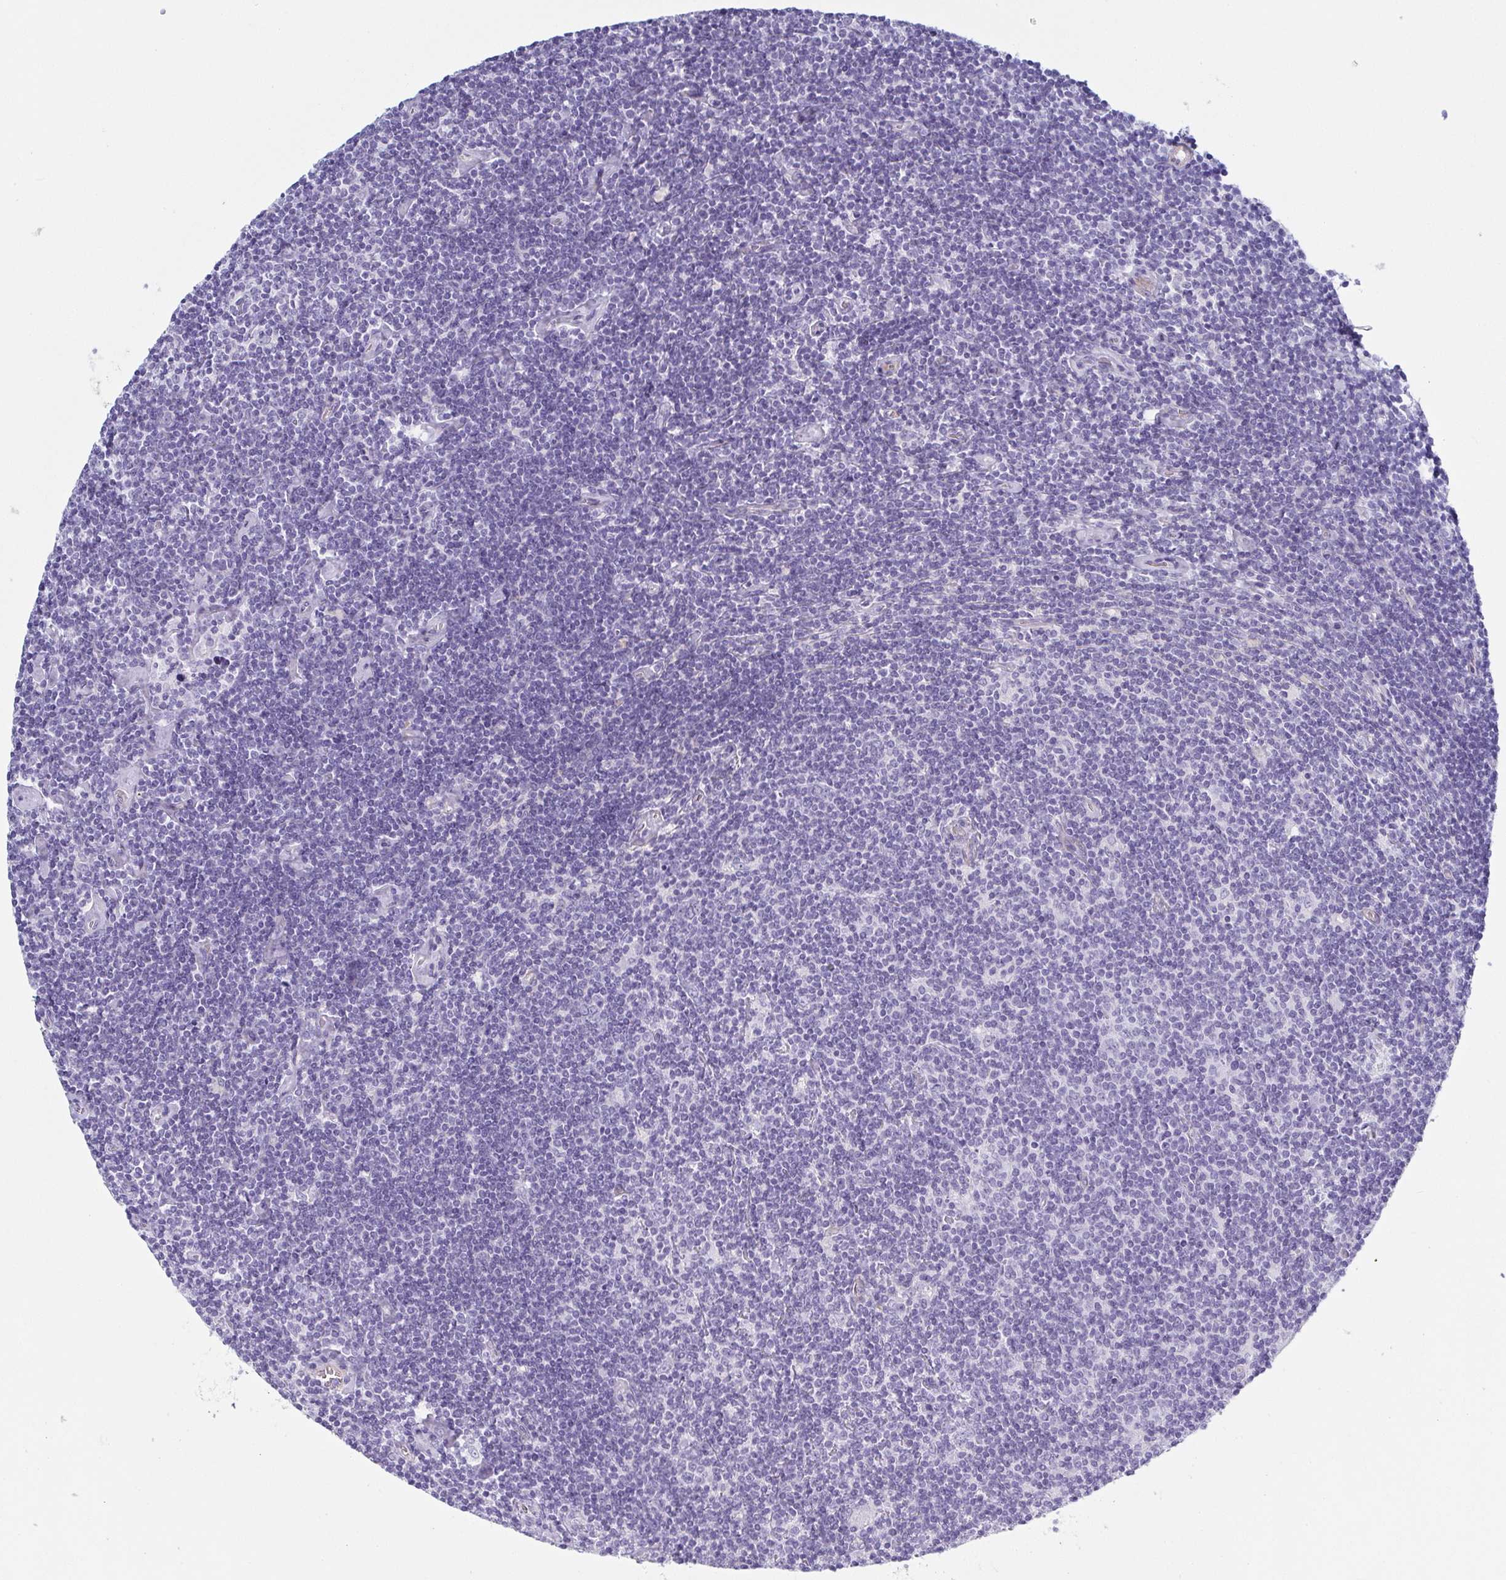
{"staining": {"intensity": "negative", "quantity": "none", "location": "none"}, "tissue": "lymphoma", "cell_type": "Tumor cells", "image_type": "cancer", "snomed": [{"axis": "morphology", "description": "Hodgkin's disease, NOS"}, {"axis": "topography", "description": "Lymph node"}], "caption": "High magnification brightfield microscopy of Hodgkin's disease stained with DAB (3,3'-diaminobenzidine) (brown) and counterstained with hematoxylin (blue): tumor cells show no significant staining.", "gene": "DYNC1I1", "patient": {"sex": "male", "age": 40}}